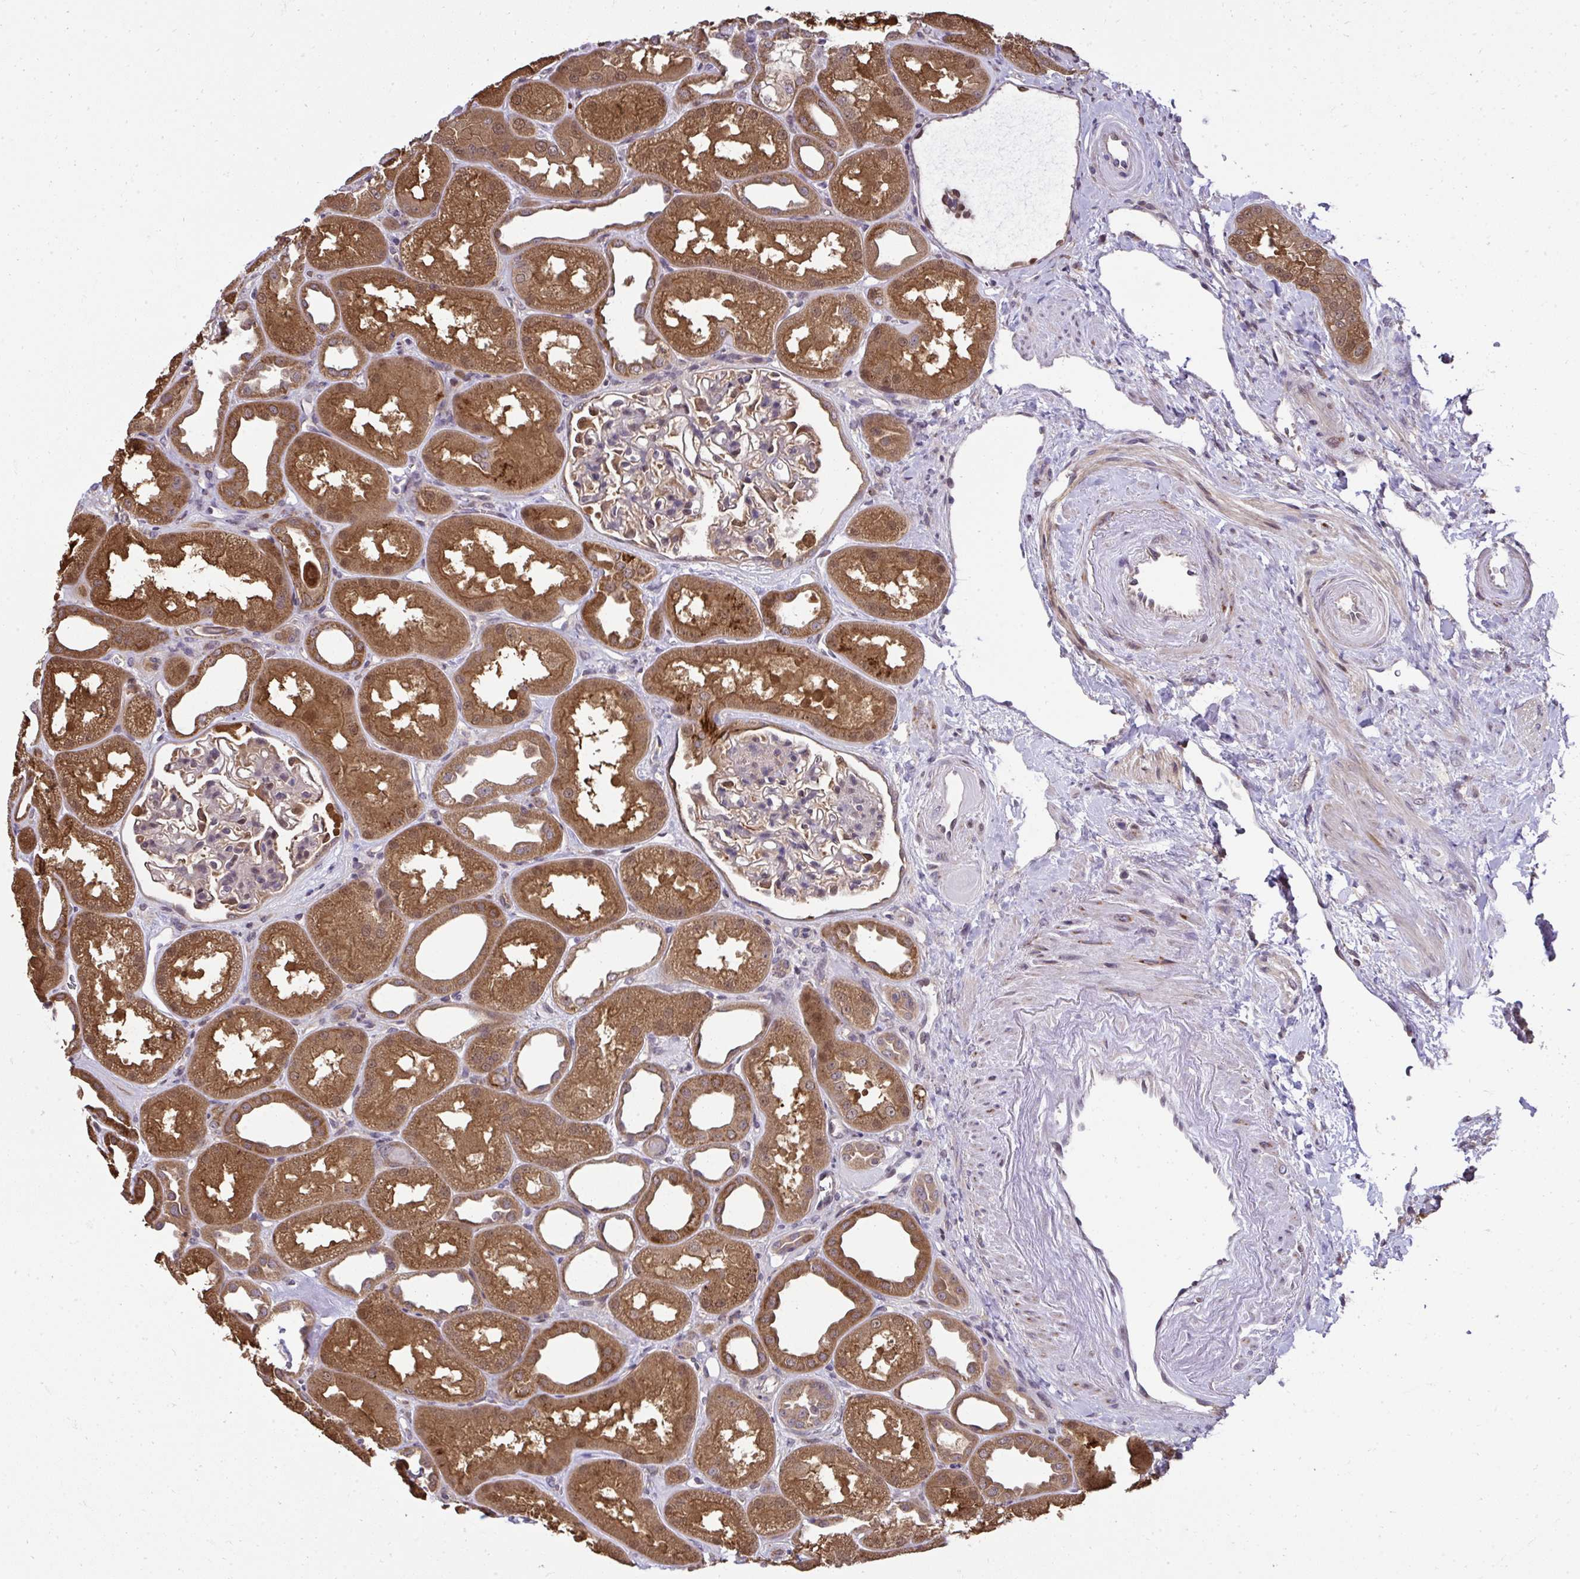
{"staining": {"intensity": "moderate", "quantity": "<25%", "location": "cytoplasmic/membranous"}, "tissue": "kidney", "cell_type": "Cells in glomeruli", "image_type": "normal", "snomed": [{"axis": "morphology", "description": "Normal tissue, NOS"}, {"axis": "topography", "description": "Kidney"}], "caption": "A low amount of moderate cytoplasmic/membranous positivity is seen in about <25% of cells in glomeruli in normal kidney. The protein is stained brown, and the nuclei are stained in blue (DAB IHC with brightfield microscopy, high magnification).", "gene": "RDH14", "patient": {"sex": "male", "age": 61}}